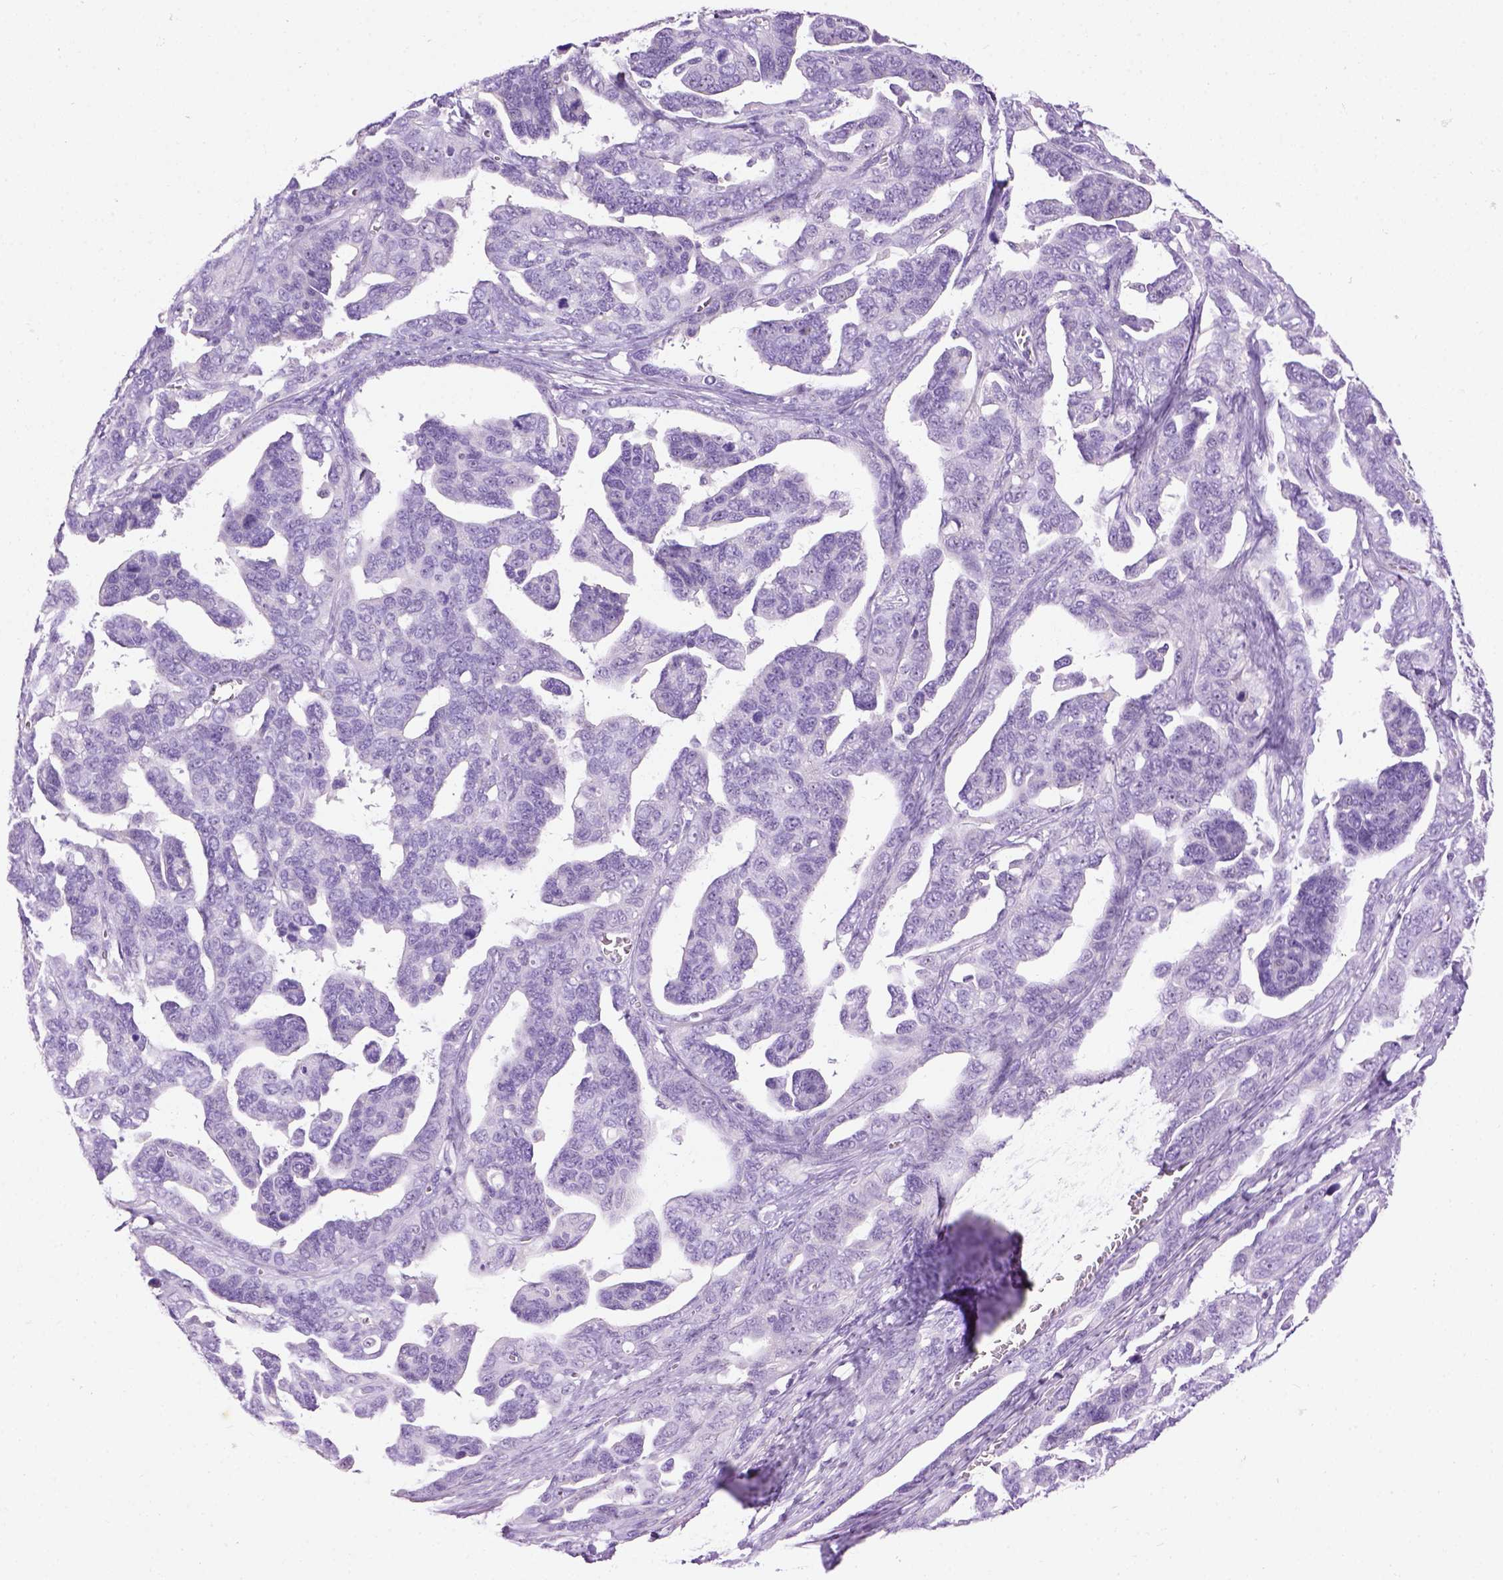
{"staining": {"intensity": "negative", "quantity": "none", "location": "none"}, "tissue": "ovarian cancer", "cell_type": "Tumor cells", "image_type": "cancer", "snomed": [{"axis": "morphology", "description": "Cystadenocarcinoma, serous, NOS"}, {"axis": "topography", "description": "Ovary"}], "caption": "There is no significant expression in tumor cells of ovarian serous cystadenocarcinoma.", "gene": "UTP4", "patient": {"sex": "female", "age": 69}}